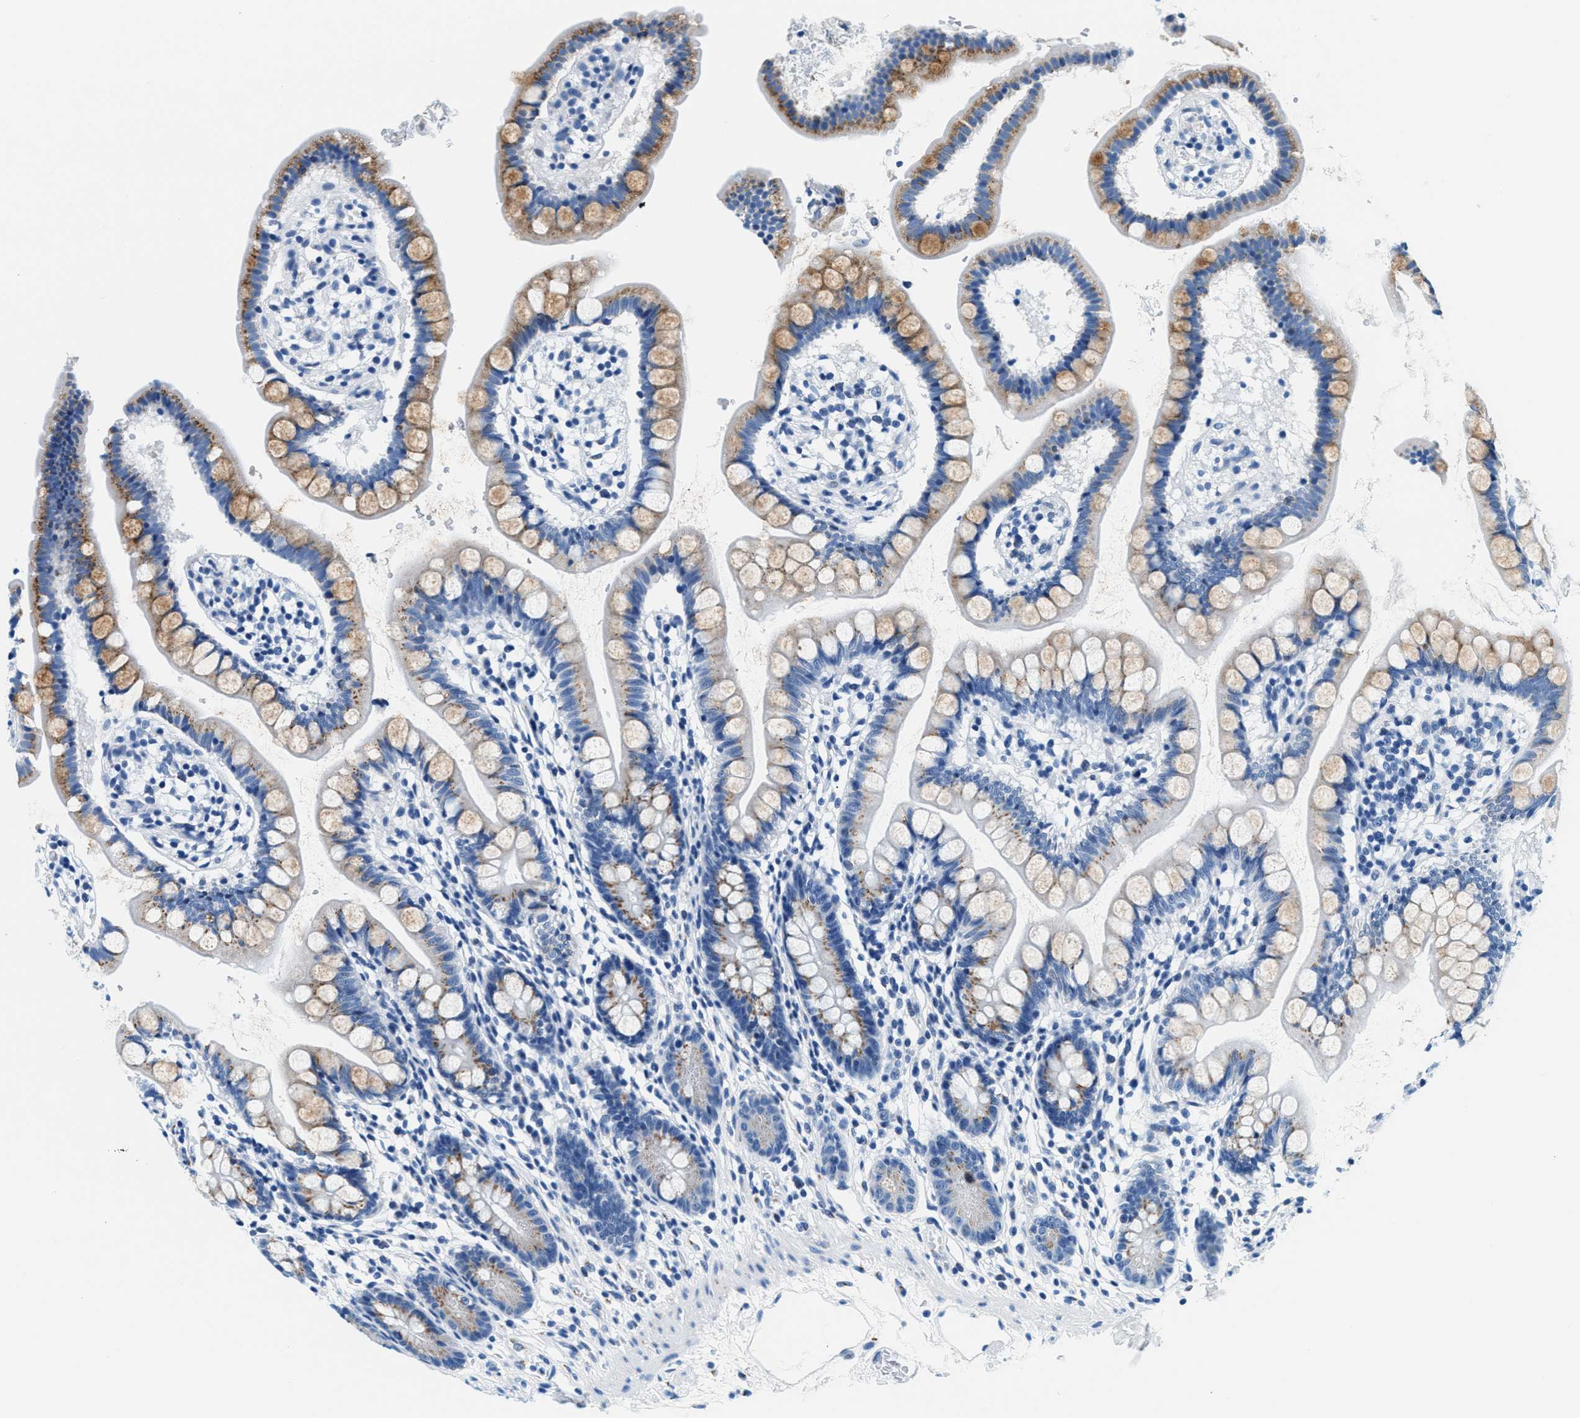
{"staining": {"intensity": "moderate", "quantity": "25%-75%", "location": "cytoplasmic/membranous"}, "tissue": "small intestine", "cell_type": "Glandular cells", "image_type": "normal", "snomed": [{"axis": "morphology", "description": "Normal tissue, NOS"}, {"axis": "topography", "description": "Small intestine"}], "caption": "Human small intestine stained for a protein (brown) shows moderate cytoplasmic/membranous positive staining in about 25%-75% of glandular cells.", "gene": "VPS53", "patient": {"sex": "female", "age": 84}}